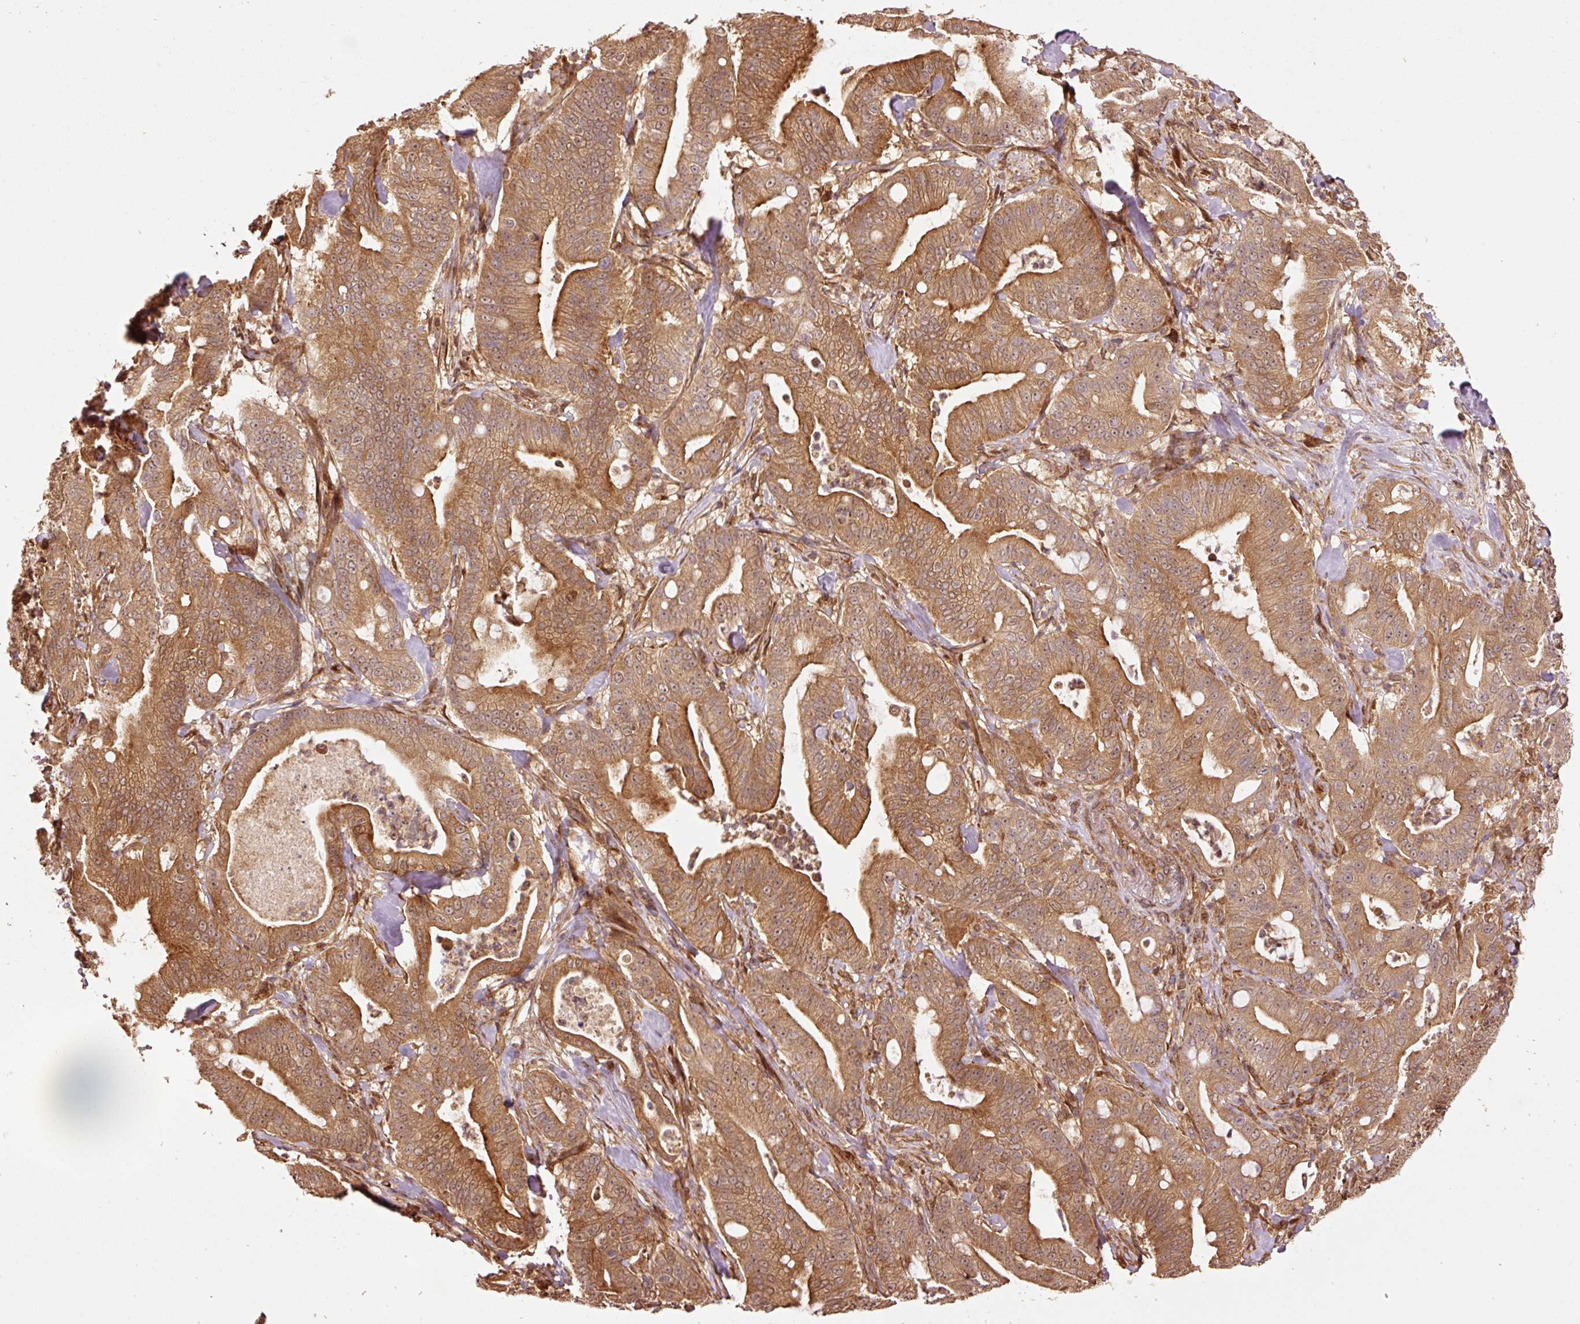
{"staining": {"intensity": "moderate", "quantity": ">75%", "location": "cytoplasmic/membranous,nuclear"}, "tissue": "pancreatic cancer", "cell_type": "Tumor cells", "image_type": "cancer", "snomed": [{"axis": "morphology", "description": "Adenocarcinoma, NOS"}, {"axis": "topography", "description": "Pancreas"}], "caption": "Human pancreatic cancer stained with a brown dye reveals moderate cytoplasmic/membranous and nuclear positive positivity in approximately >75% of tumor cells.", "gene": "OXER1", "patient": {"sex": "male", "age": 71}}